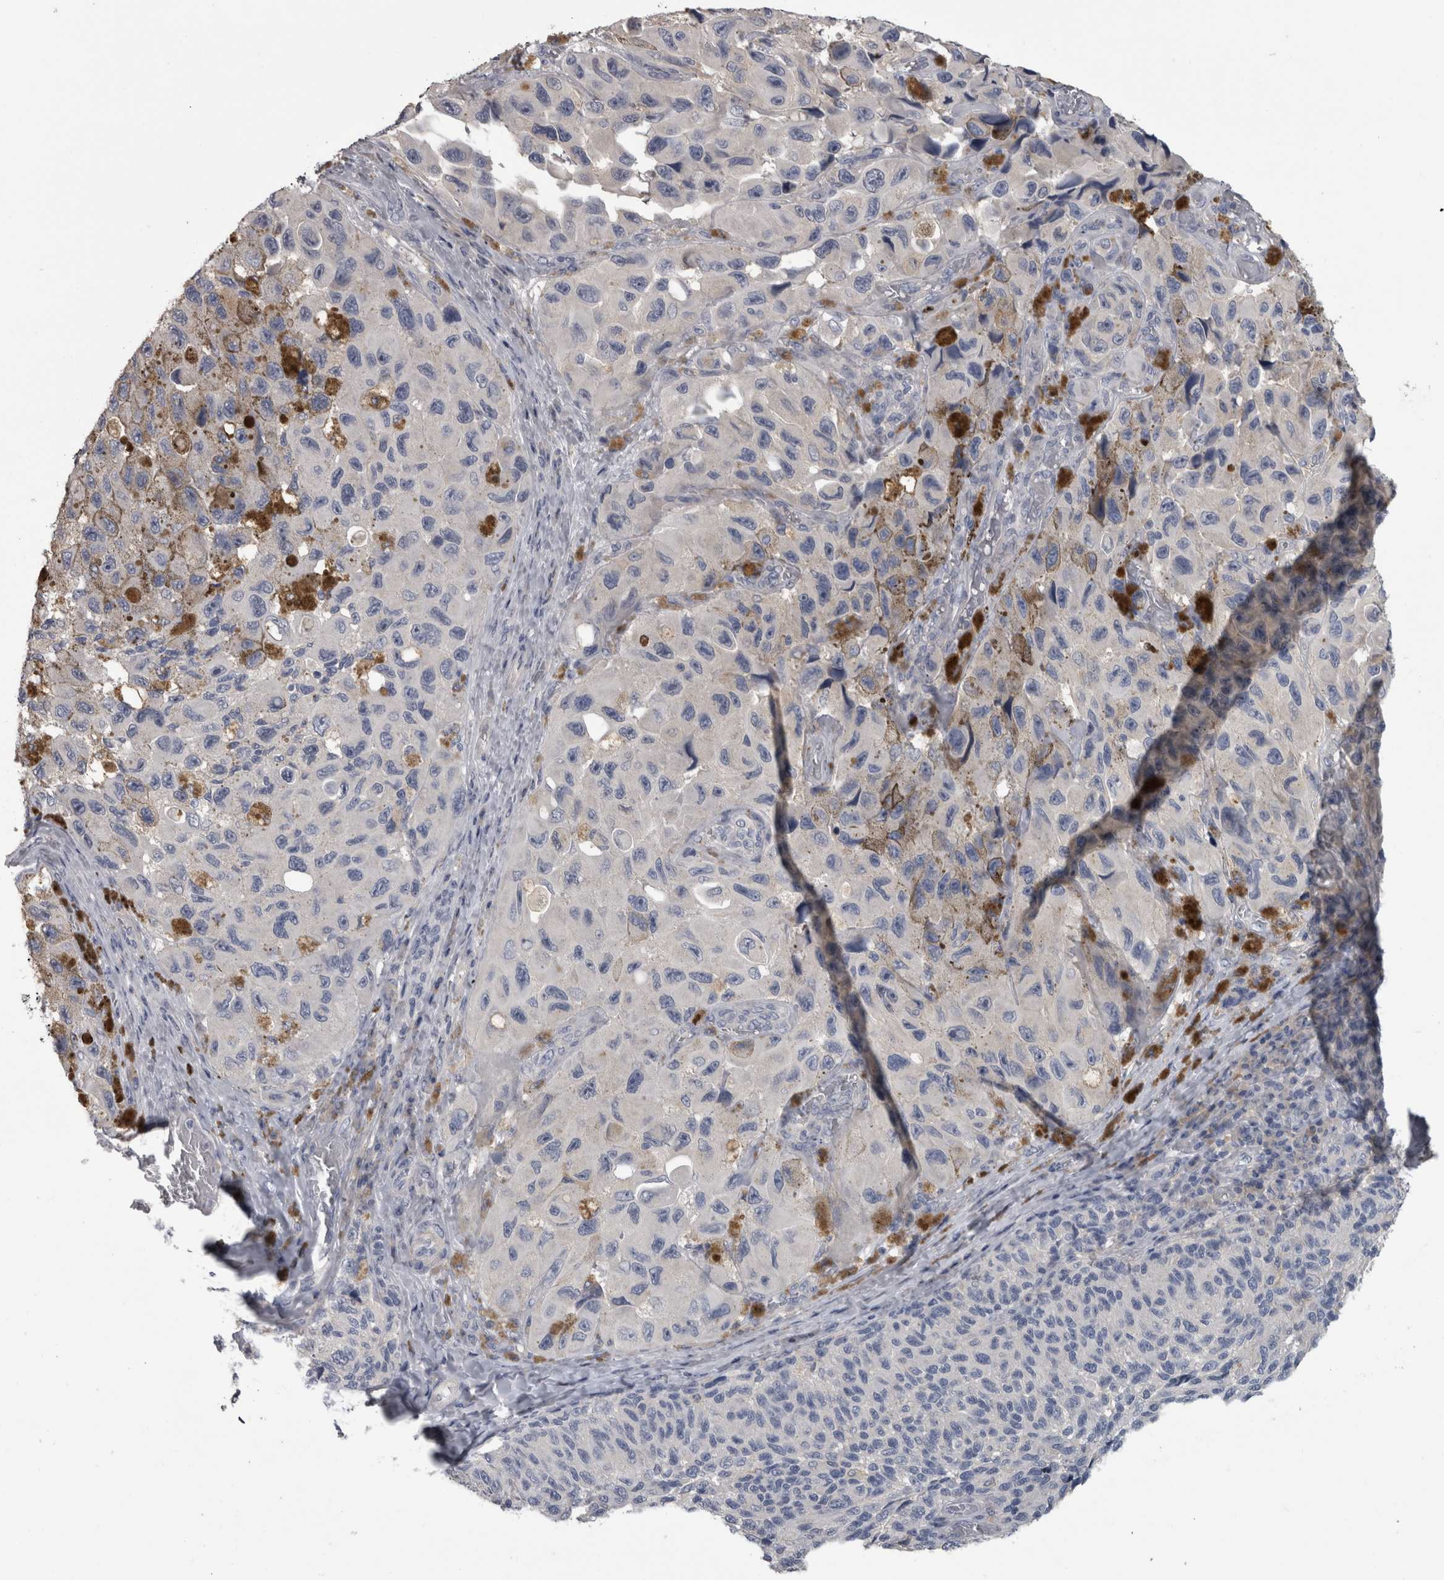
{"staining": {"intensity": "negative", "quantity": "none", "location": "none"}, "tissue": "melanoma", "cell_type": "Tumor cells", "image_type": "cancer", "snomed": [{"axis": "morphology", "description": "Malignant melanoma, NOS"}, {"axis": "topography", "description": "Skin"}], "caption": "Tumor cells are negative for protein expression in human melanoma.", "gene": "EFEMP2", "patient": {"sex": "female", "age": 73}}